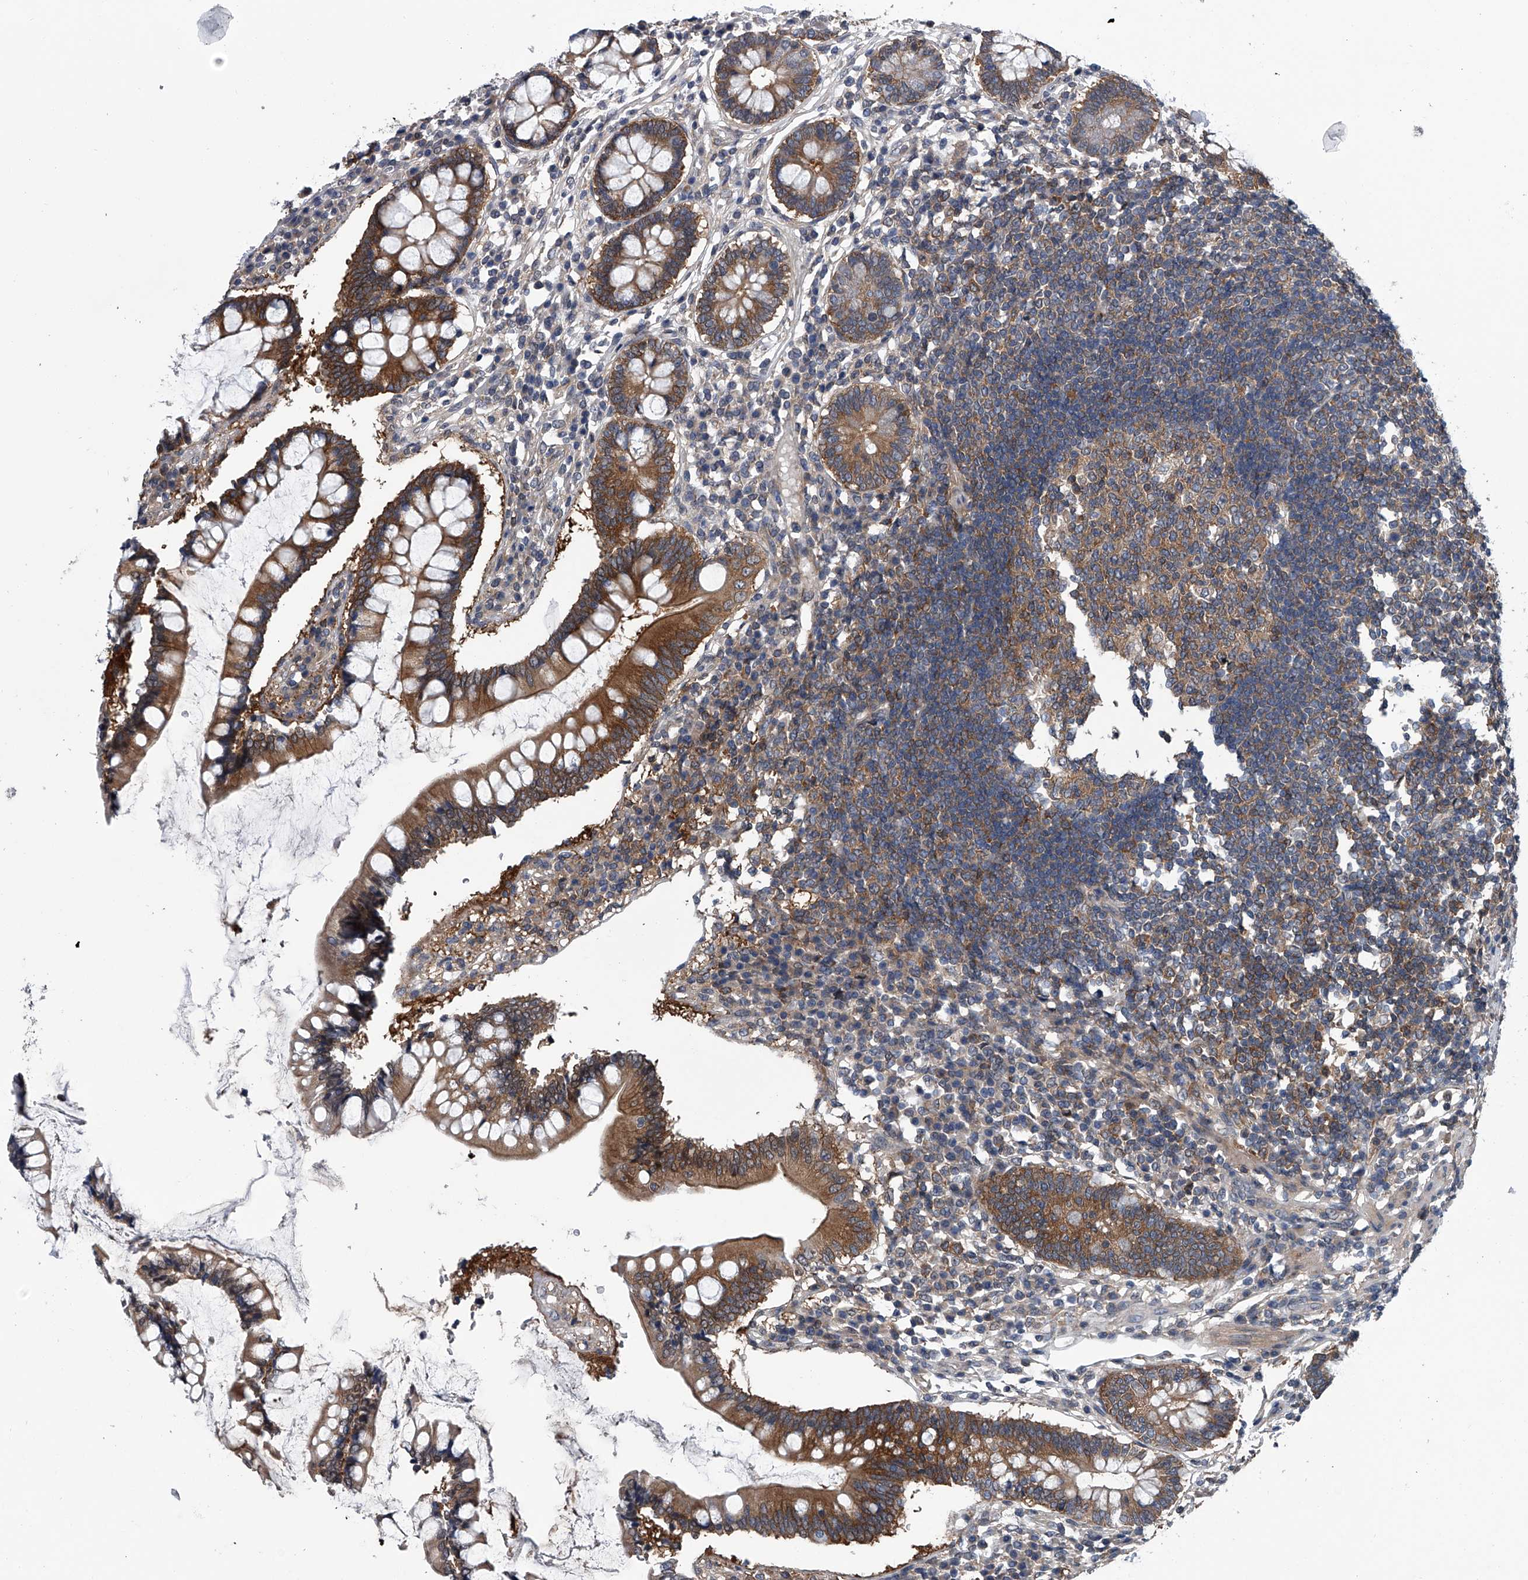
{"staining": {"intensity": "negative", "quantity": "none", "location": "none"}, "tissue": "colon", "cell_type": "Endothelial cells", "image_type": "normal", "snomed": [{"axis": "morphology", "description": "Normal tissue, NOS"}, {"axis": "topography", "description": "Colon"}], "caption": "The image exhibits no significant positivity in endothelial cells of colon.", "gene": "PPP2R5D", "patient": {"sex": "female", "age": 79}}